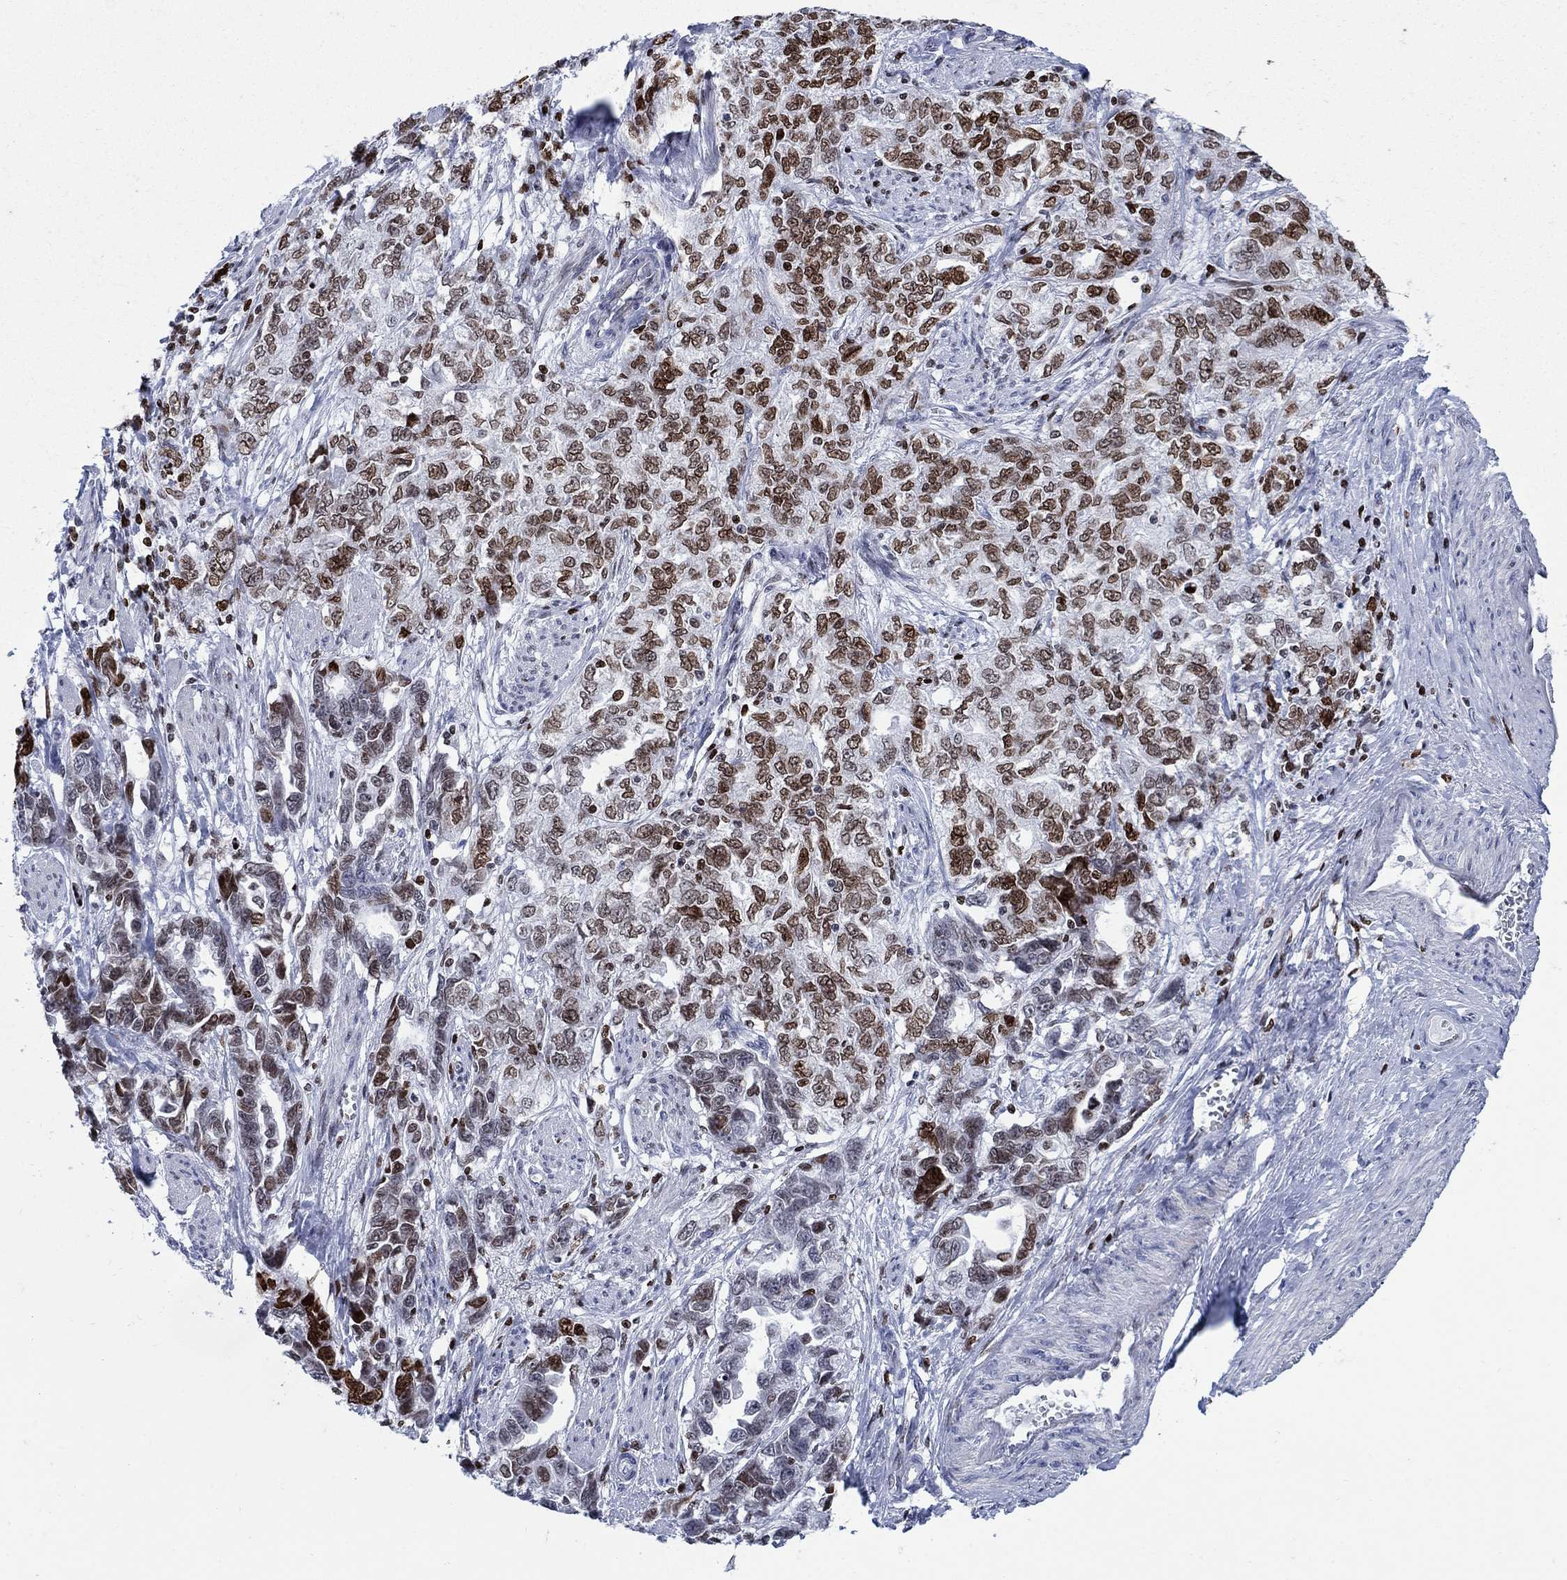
{"staining": {"intensity": "strong", "quantity": "<25%", "location": "nuclear"}, "tissue": "ovarian cancer", "cell_type": "Tumor cells", "image_type": "cancer", "snomed": [{"axis": "morphology", "description": "Cystadenocarcinoma, serous, NOS"}, {"axis": "topography", "description": "Ovary"}], "caption": "This image demonstrates immunohistochemistry staining of human ovarian cancer (serous cystadenocarcinoma), with medium strong nuclear expression in approximately <25% of tumor cells.", "gene": "HMGA1", "patient": {"sex": "female", "age": 51}}